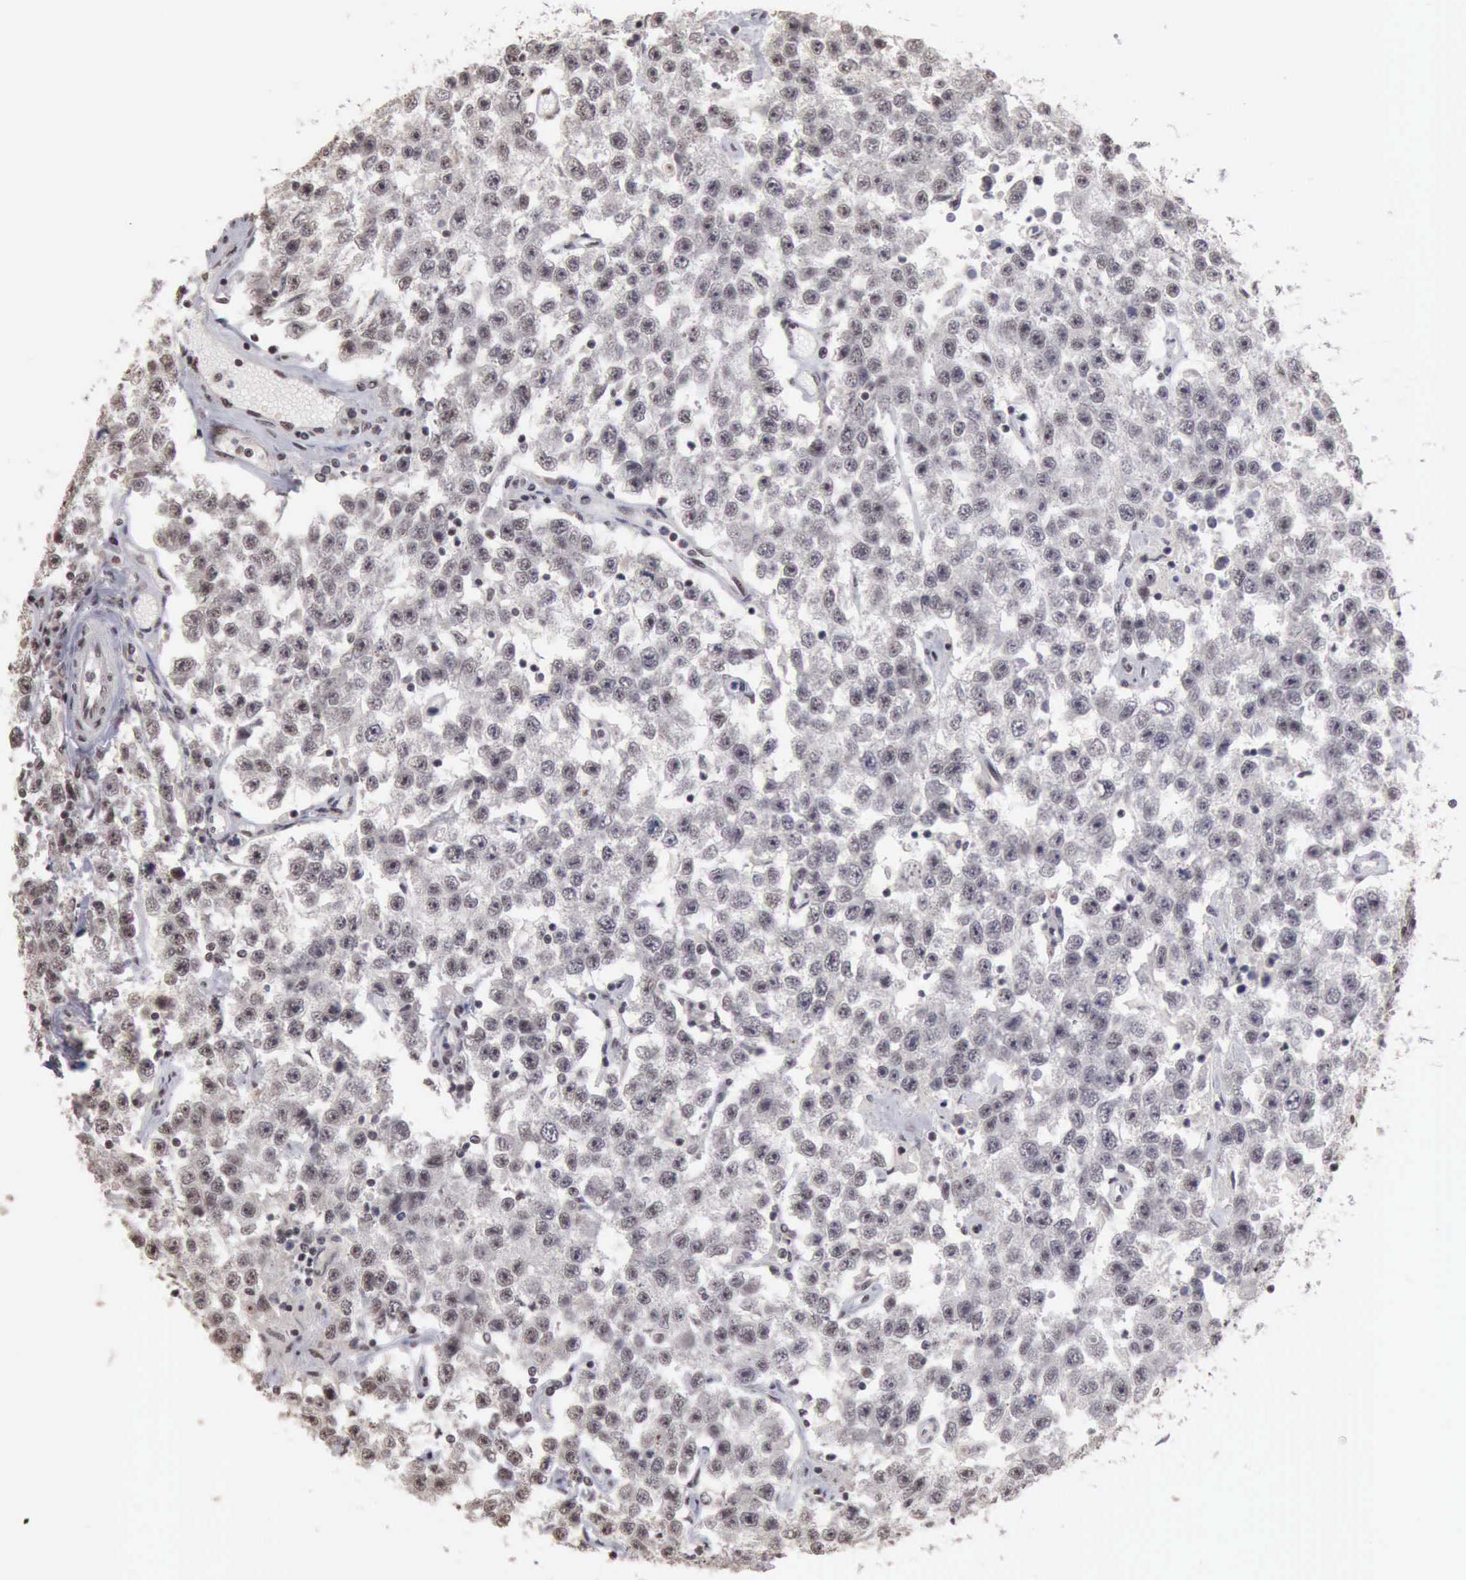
{"staining": {"intensity": "negative", "quantity": "none", "location": "none"}, "tissue": "testis cancer", "cell_type": "Tumor cells", "image_type": "cancer", "snomed": [{"axis": "morphology", "description": "Seminoma, NOS"}, {"axis": "topography", "description": "Testis"}], "caption": "This is an immunohistochemistry (IHC) micrograph of testis seminoma. There is no positivity in tumor cells.", "gene": "TAF1", "patient": {"sex": "male", "age": 52}}